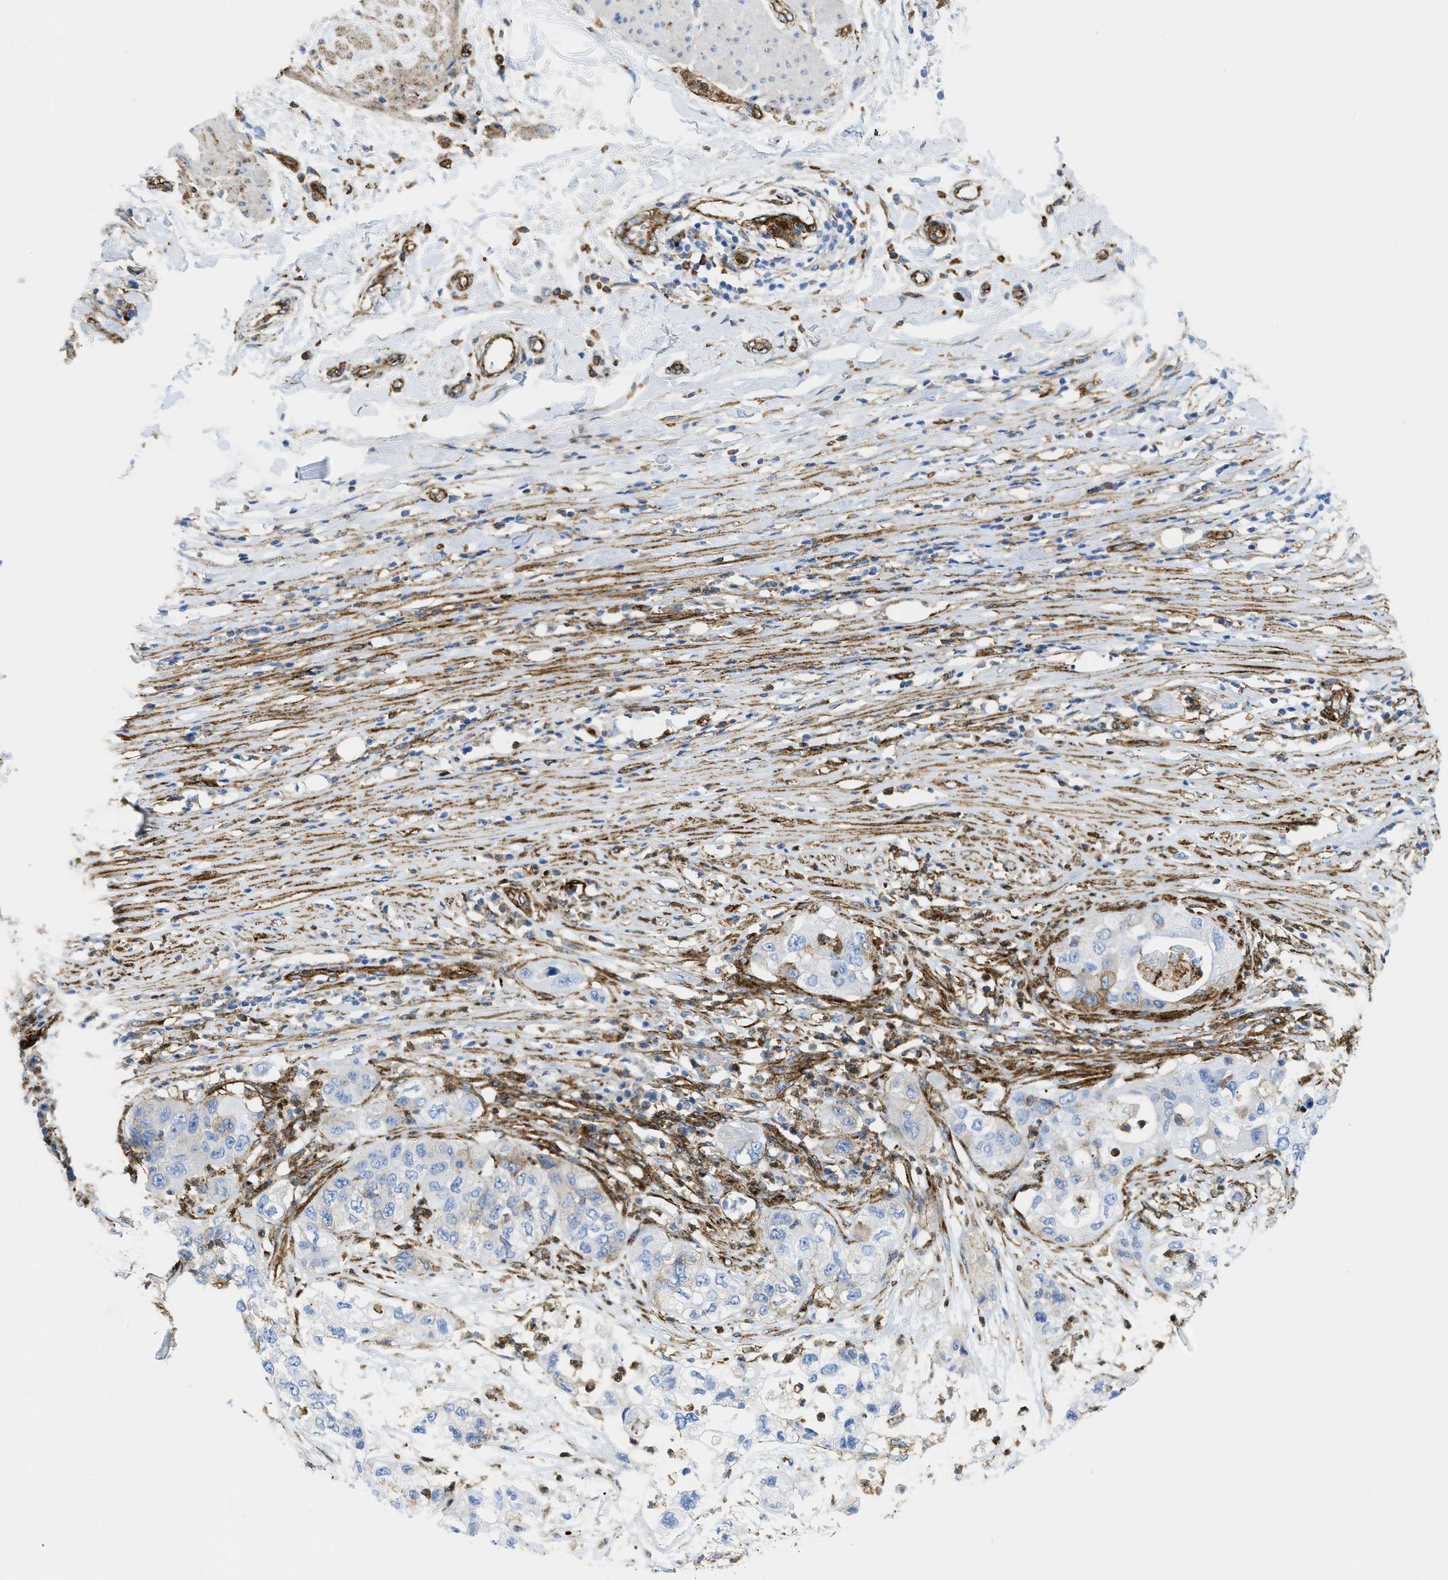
{"staining": {"intensity": "weak", "quantity": "<25%", "location": "cytoplasmic/membranous"}, "tissue": "pancreatic cancer", "cell_type": "Tumor cells", "image_type": "cancer", "snomed": [{"axis": "morphology", "description": "Adenocarcinoma, NOS"}, {"axis": "topography", "description": "Pancreas"}], "caption": "Tumor cells are negative for protein expression in human pancreatic cancer (adenocarcinoma).", "gene": "HIP1", "patient": {"sex": "female", "age": 78}}